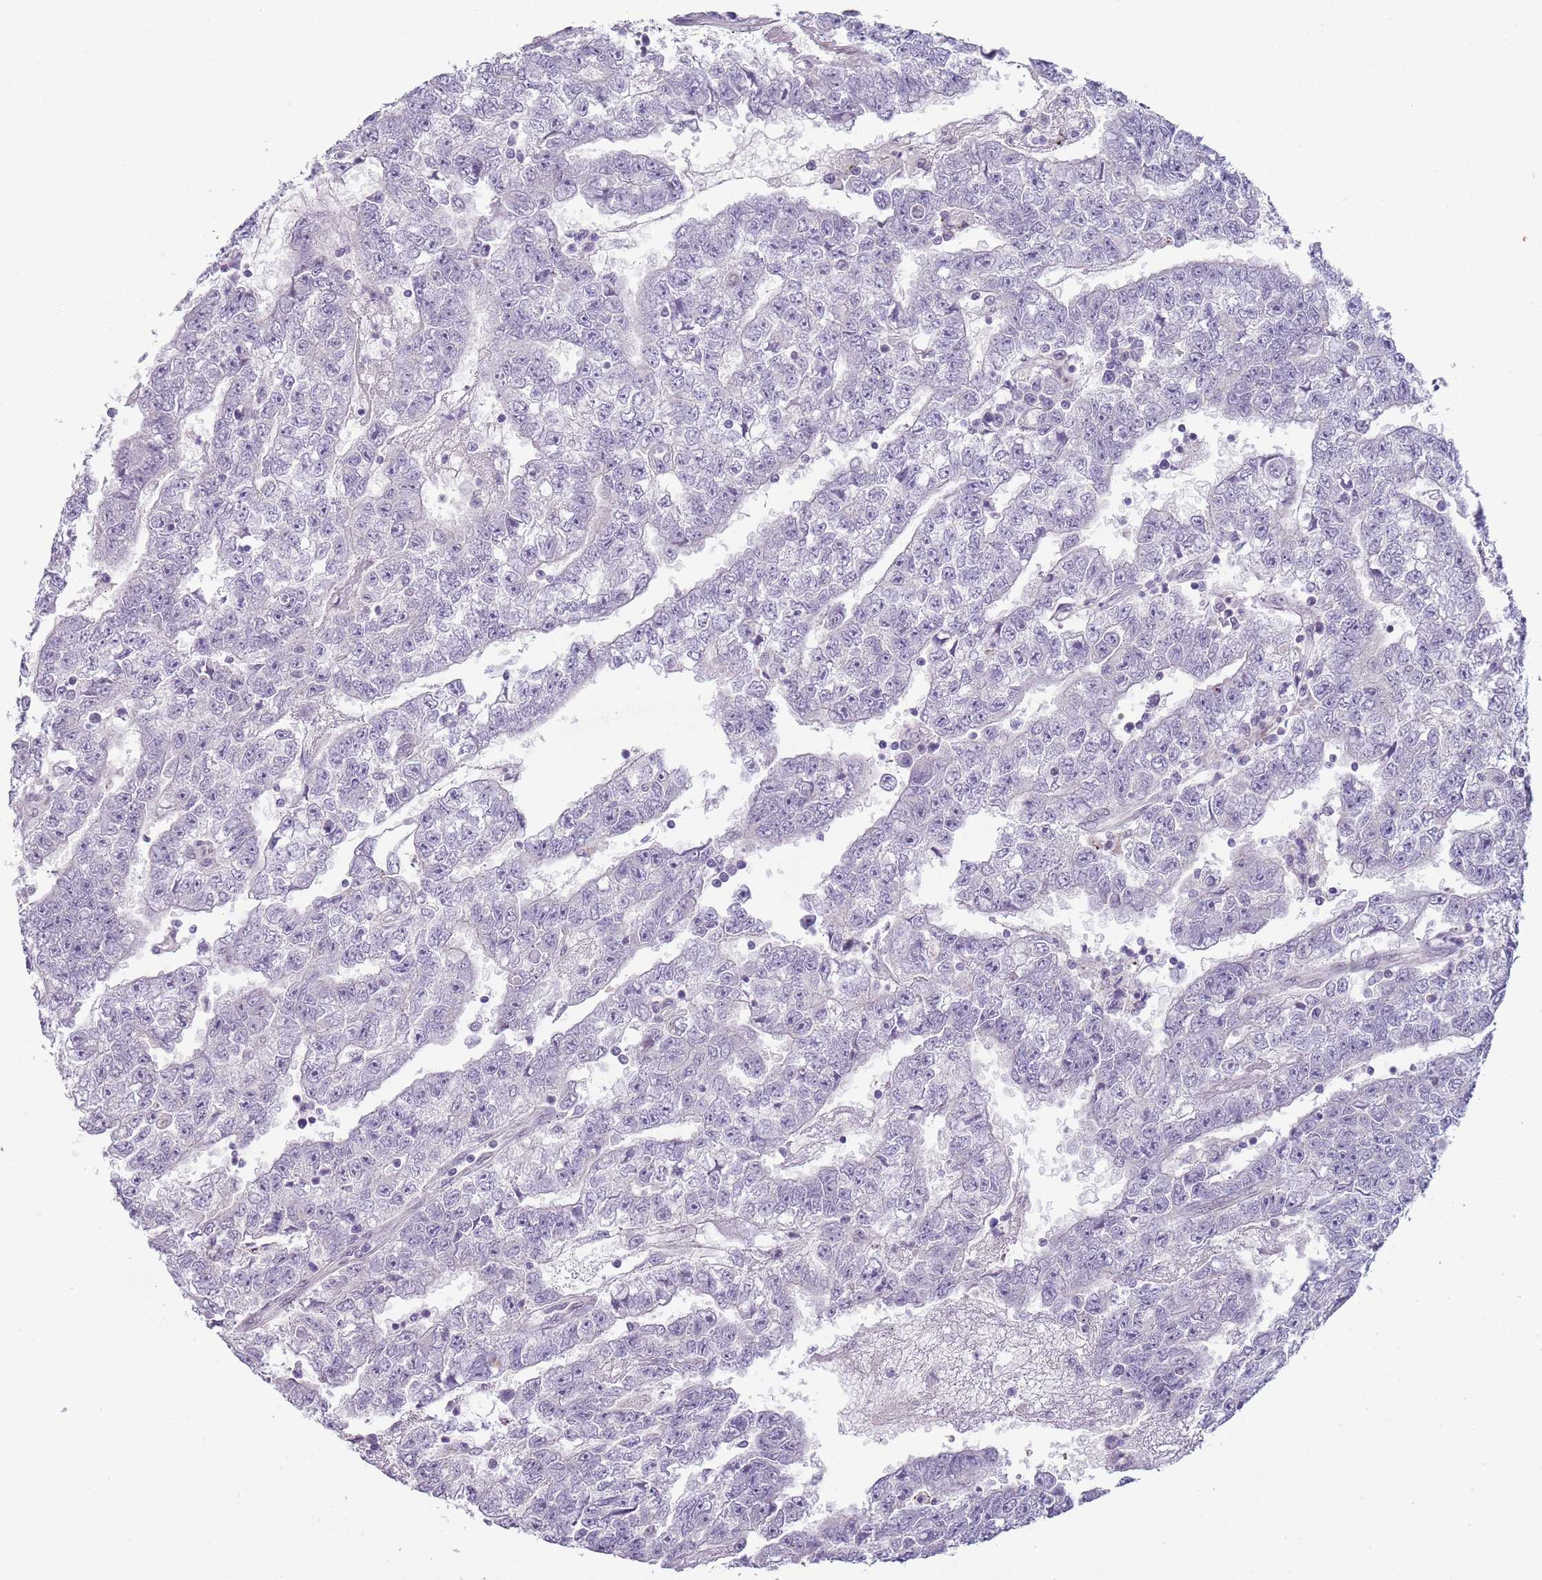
{"staining": {"intensity": "negative", "quantity": "none", "location": "none"}, "tissue": "testis cancer", "cell_type": "Tumor cells", "image_type": "cancer", "snomed": [{"axis": "morphology", "description": "Carcinoma, Embryonal, NOS"}, {"axis": "topography", "description": "Testis"}], "caption": "Tumor cells are negative for protein expression in human testis embryonal carcinoma.", "gene": "NBPF3", "patient": {"sex": "male", "age": 25}}